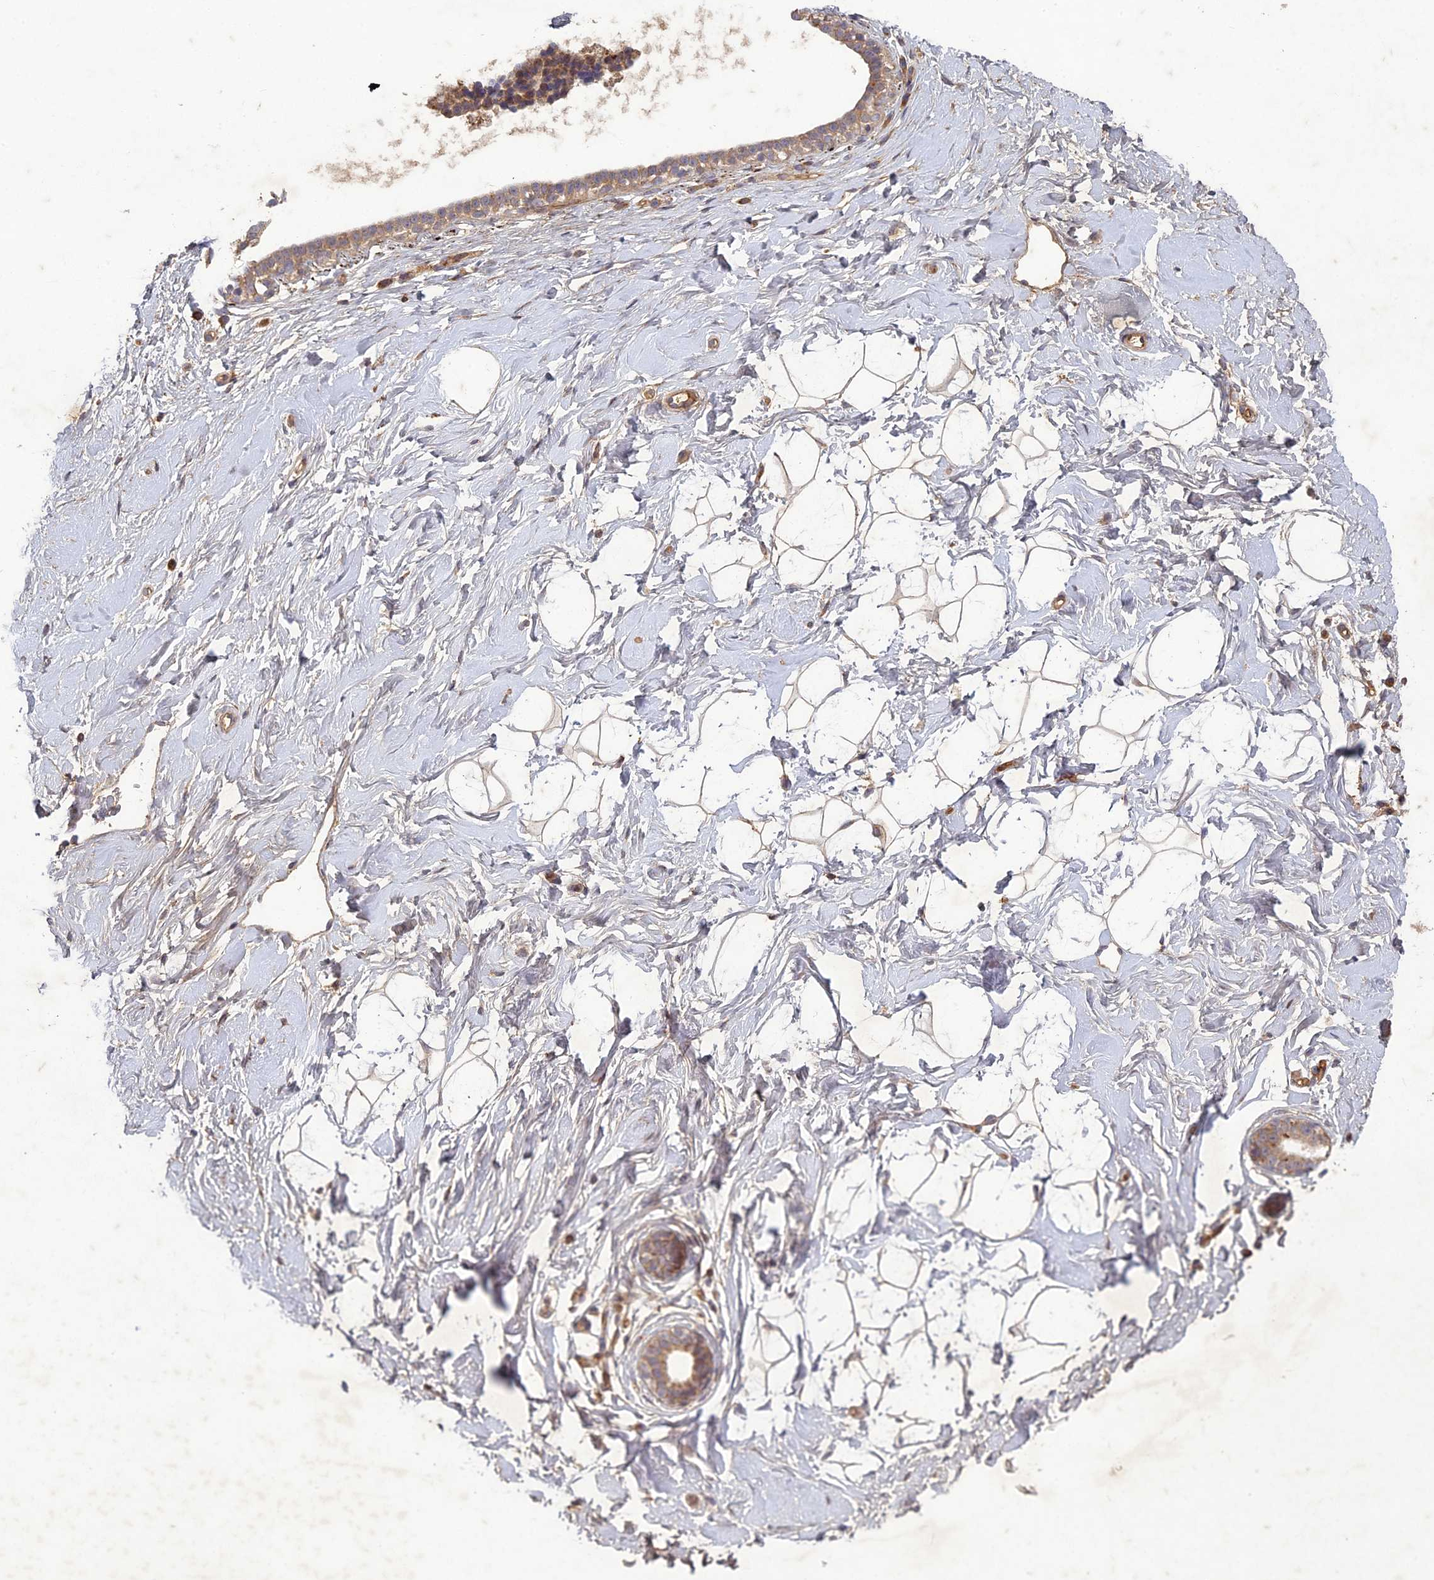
{"staining": {"intensity": "negative", "quantity": "none", "location": "none"}, "tissue": "breast", "cell_type": "Adipocytes", "image_type": "normal", "snomed": [{"axis": "morphology", "description": "Normal tissue, NOS"}, {"axis": "morphology", "description": "Adenoma, NOS"}, {"axis": "topography", "description": "Breast"}], "caption": "The histopathology image reveals no staining of adipocytes in unremarkable breast.", "gene": "TCF25", "patient": {"sex": "female", "age": 23}}